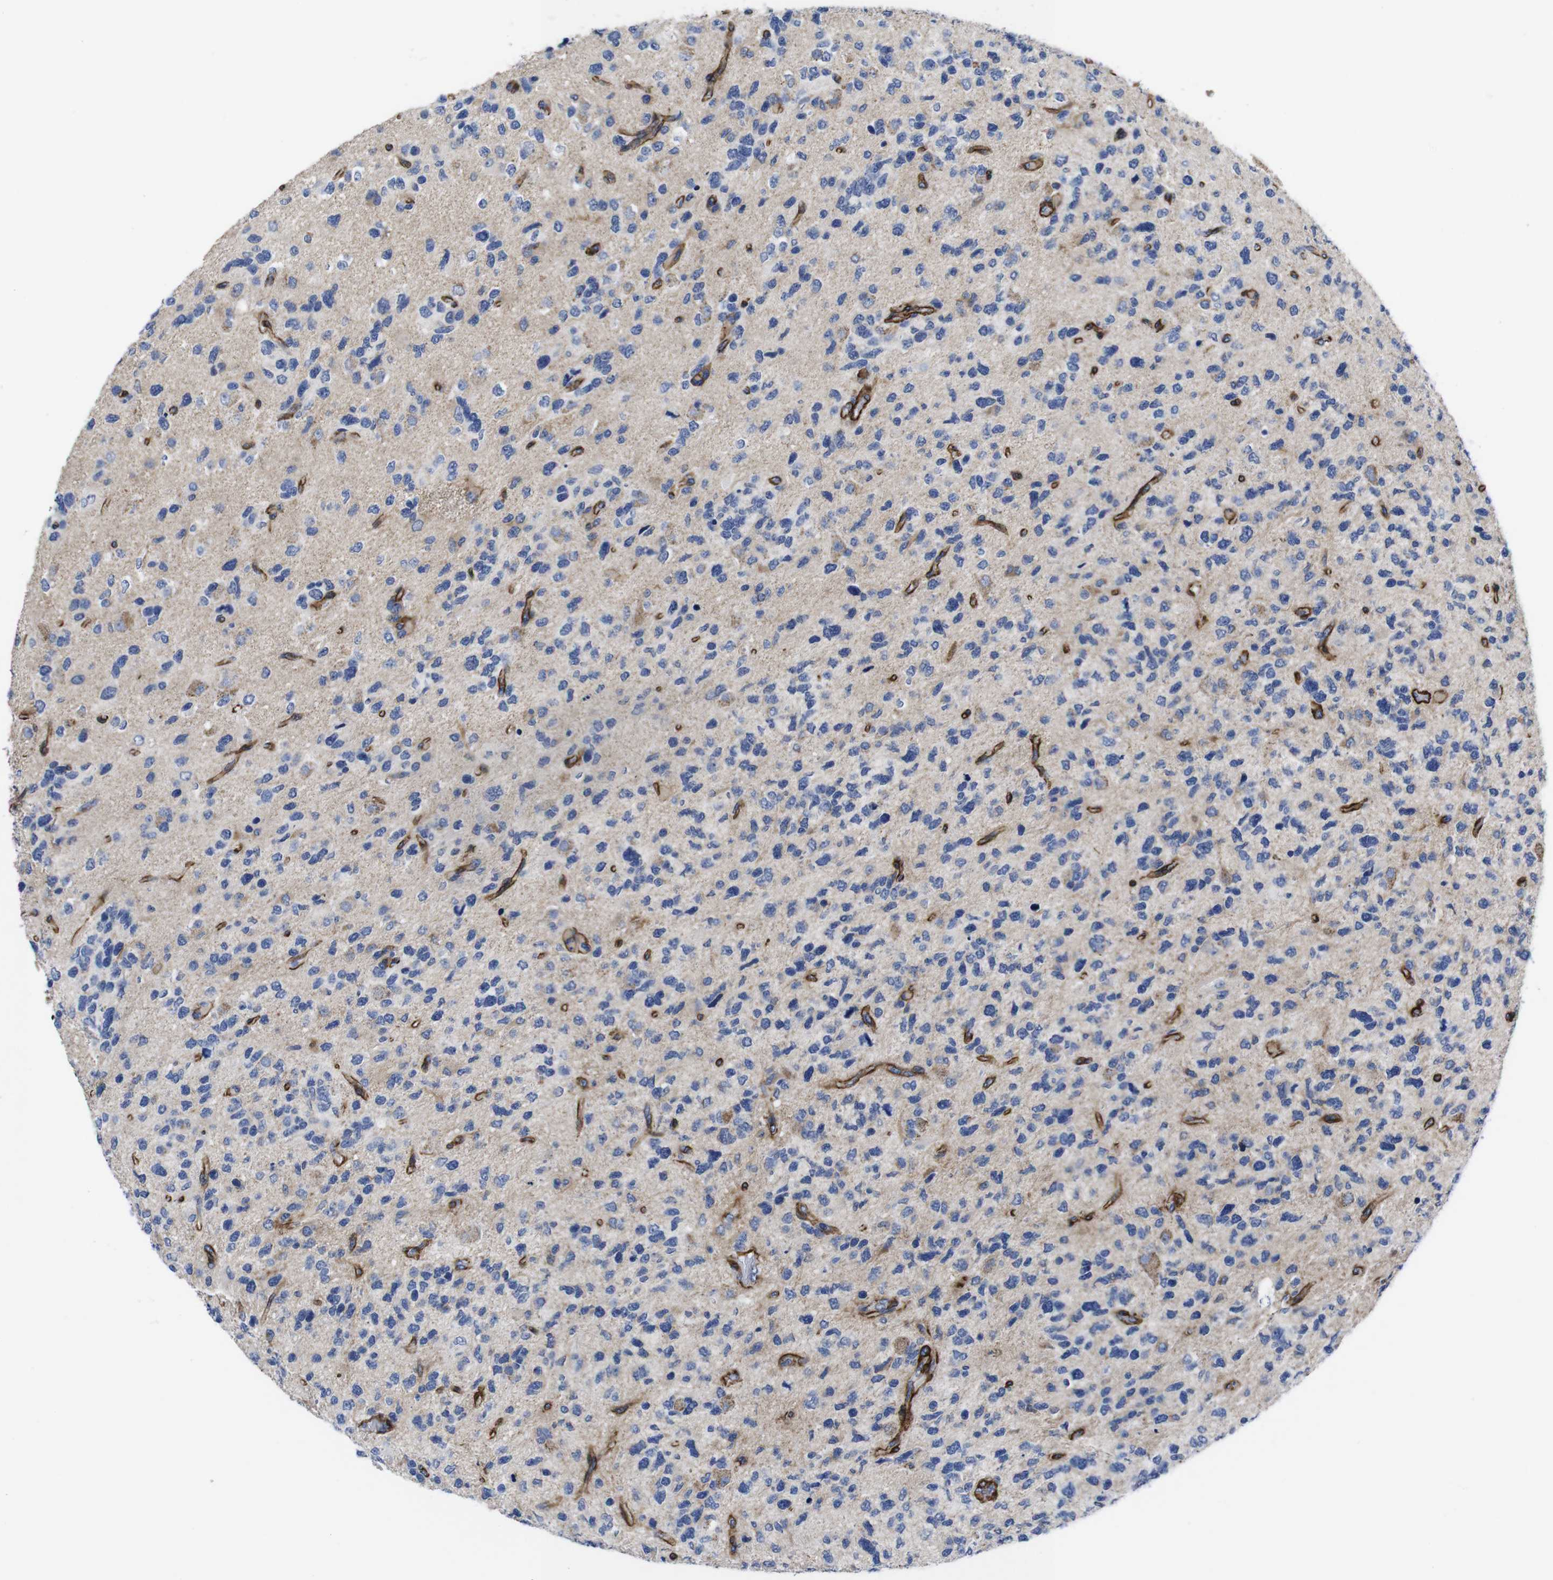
{"staining": {"intensity": "weak", "quantity": "<25%", "location": "cytoplasmic/membranous"}, "tissue": "glioma", "cell_type": "Tumor cells", "image_type": "cancer", "snomed": [{"axis": "morphology", "description": "Glioma, malignant, High grade"}, {"axis": "topography", "description": "Brain"}], "caption": "Immunohistochemical staining of human malignant high-grade glioma exhibits no significant expression in tumor cells. (Brightfield microscopy of DAB immunohistochemistry at high magnification).", "gene": "WNT10A", "patient": {"sex": "female", "age": 58}}